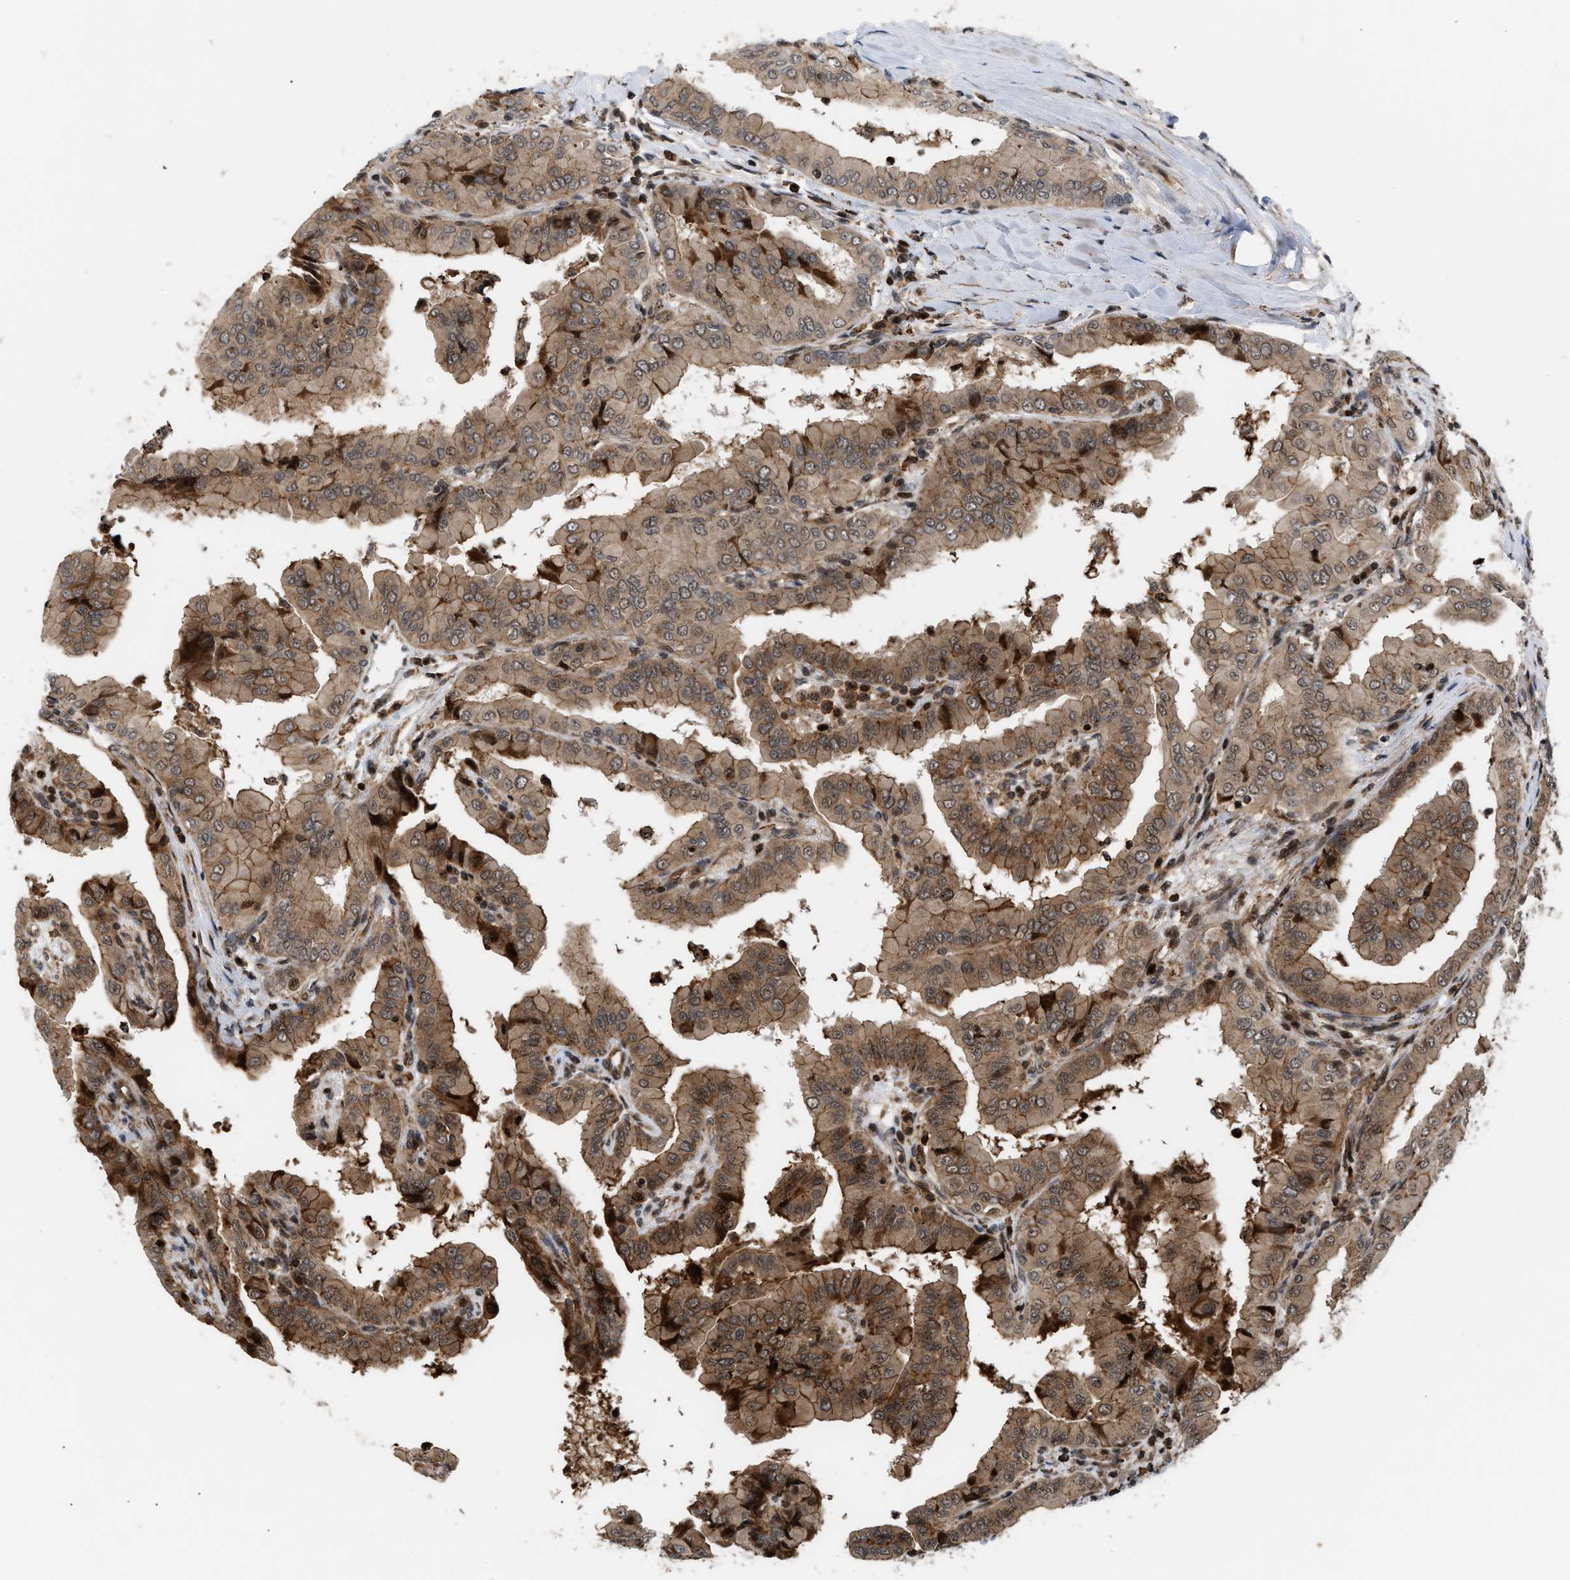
{"staining": {"intensity": "moderate", "quantity": ">75%", "location": "cytoplasmic/membranous"}, "tissue": "thyroid cancer", "cell_type": "Tumor cells", "image_type": "cancer", "snomed": [{"axis": "morphology", "description": "Papillary adenocarcinoma, NOS"}, {"axis": "topography", "description": "Thyroid gland"}], "caption": "Tumor cells reveal moderate cytoplasmic/membranous positivity in about >75% of cells in thyroid papillary adenocarcinoma.", "gene": "STAU2", "patient": {"sex": "male", "age": 33}}